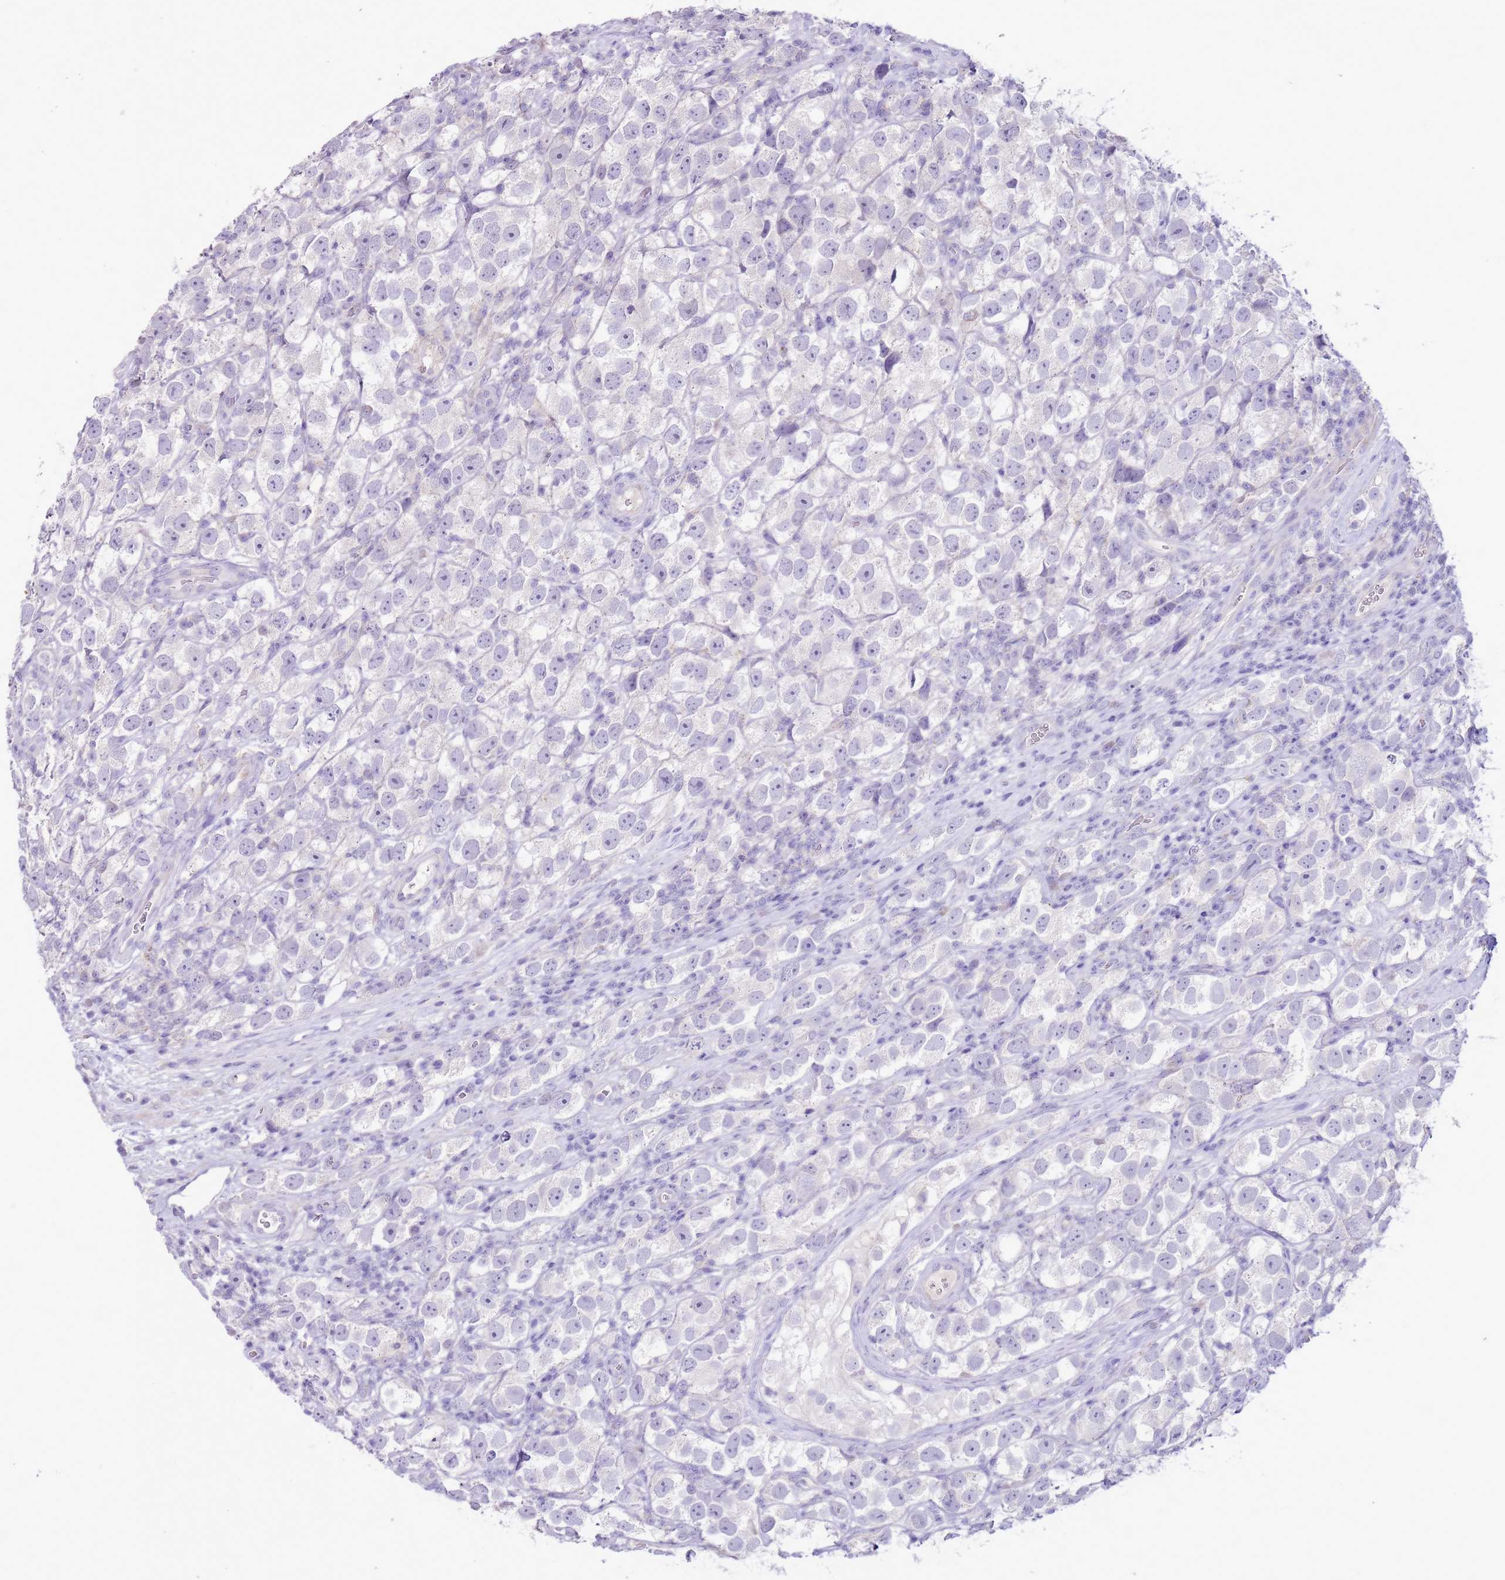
{"staining": {"intensity": "negative", "quantity": "none", "location": "none"}, "tissue": "testis cancer", "cell_type": "Tumor cells", "image_type": "cancer", "snomed": [{"axis": "morphology", "description": "Seminoma, NOS"}, {"axis": "topography", "description": "Testis"}], "caption": "Immunohistochemistry histopathology image of neoplastic tissue: testis cancer (seminoma) stained with DAB demonstrates no significant protein staining in tumor cells. Brightfield microscopy of immunohistochemistry stained with DAB (3,3'-diaminobenzidine) (brown) and hematoxylin (blue), captured at high magnification.", "gene": "ZNF697", "patient": {"sex": "male", "age": 26}}